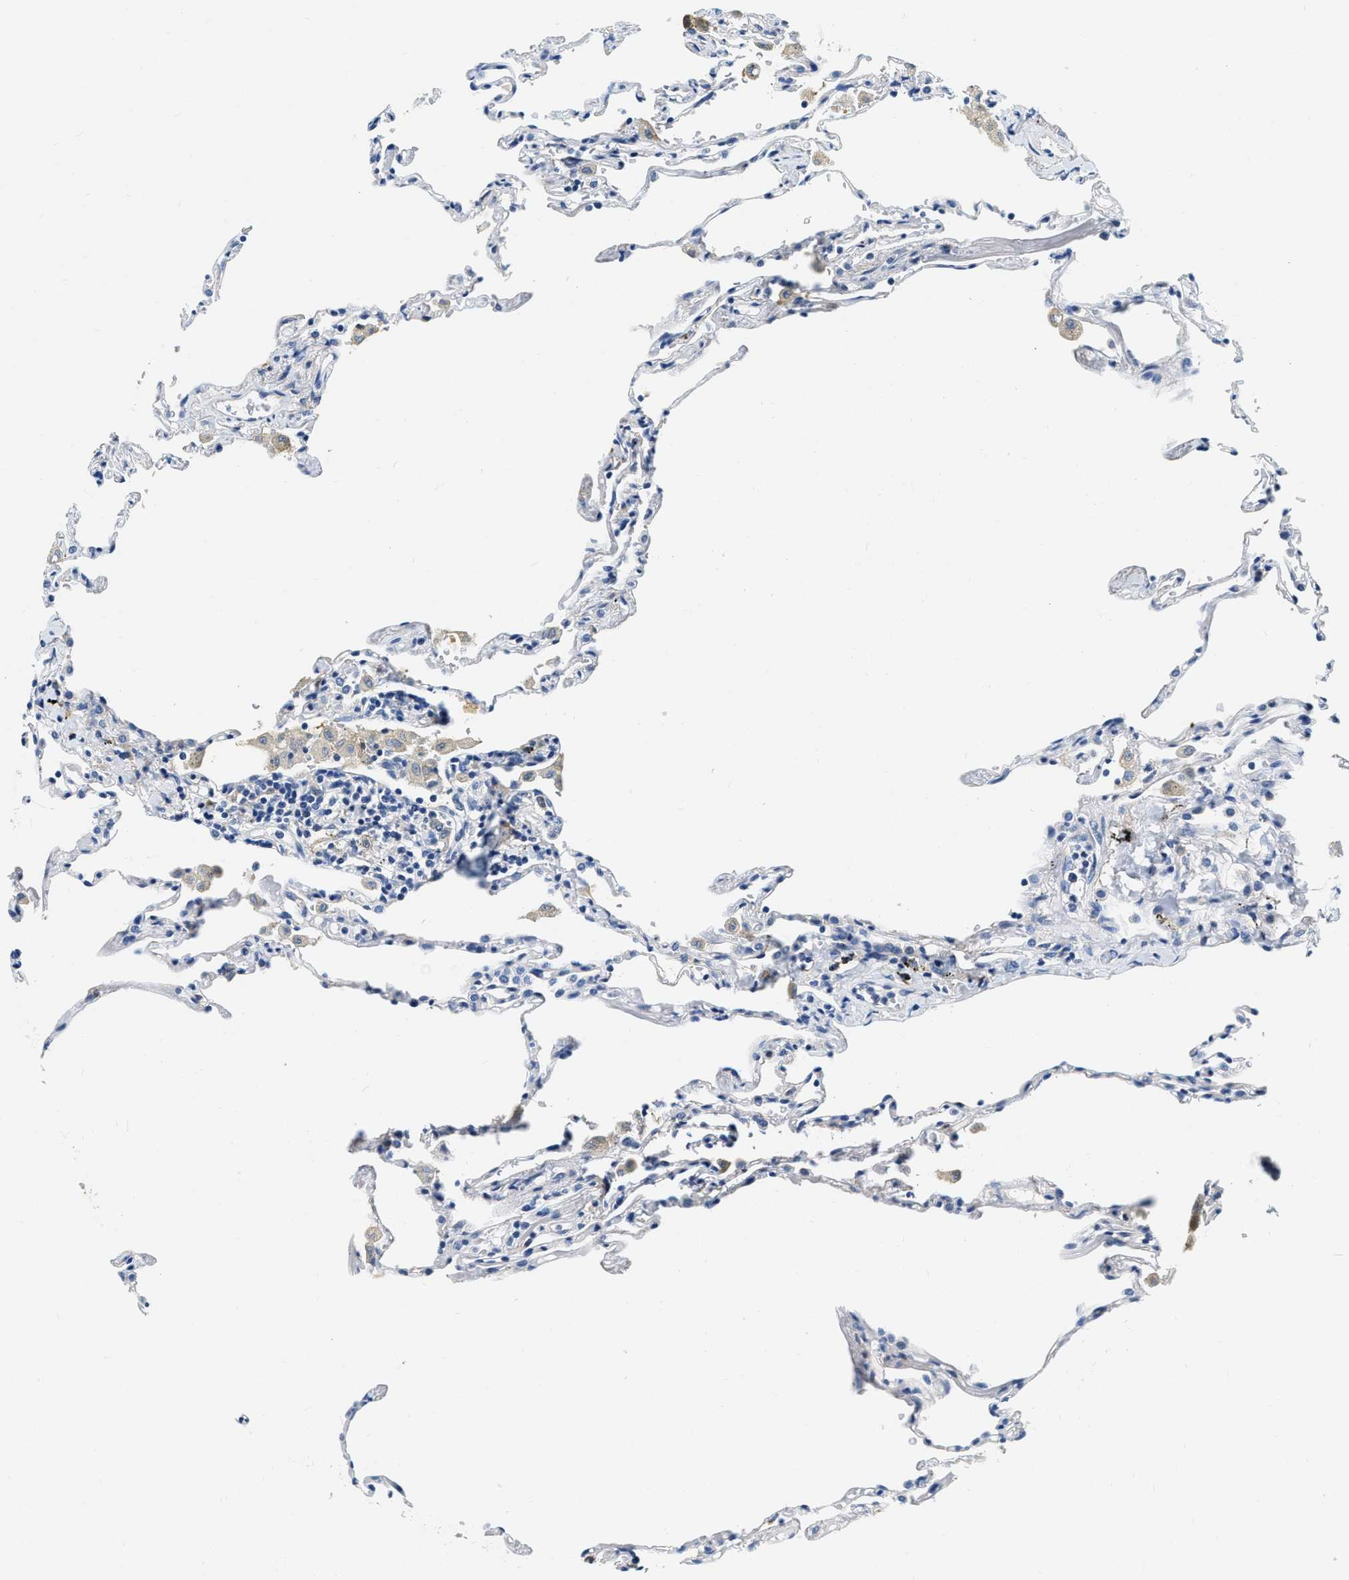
{"staining": {"intensity": "negative", "quantity": "none", "location": "none"}, "tissue": "lung", "cell_type": "Alveolar cells", "image_type": "normal", "snomed": [{"axis": "morphology", "description": "Normal tissue, NOS"}, {"axis": "topography", "description": "Lung"}], "caption": "Benign lung was stained to show a protein in brown. There is no significant expression in alveolar cells. The staining is performed using DAB (3,3'-diaminobenzidine) brown chromogen with nuclei counter-stained in using hematoxylin.", "gene": "EIF2AK2", "patient": {"sex": "male", "age": 59}}